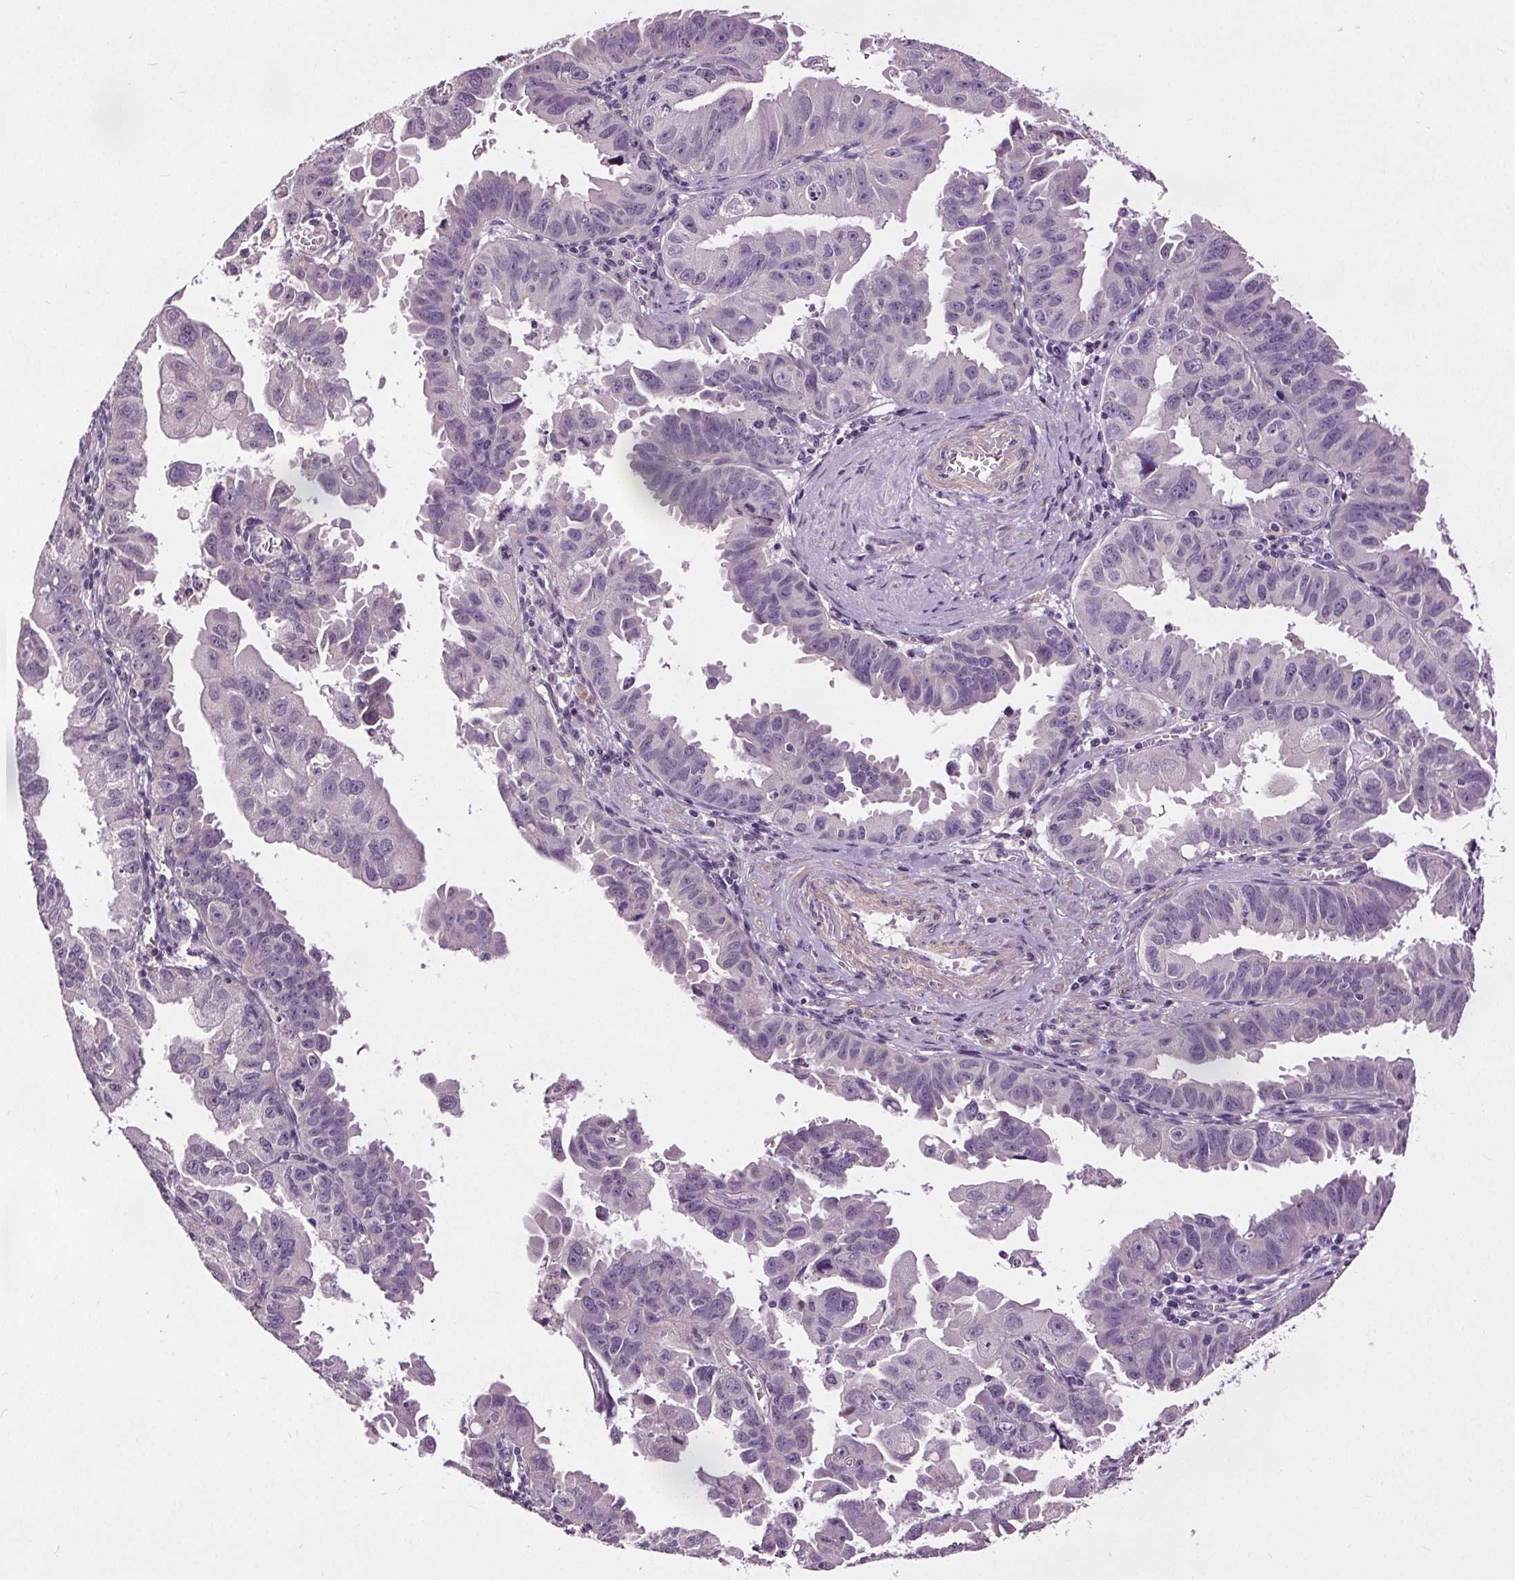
{"staining": {"intensity": "negative", "quantity": "none", "location": "none"}, "tissue": "ovarian cancer", "cell_type": "Tumor cells", "image_type": "cancer", "snomed": [{"axis": "morphology", "description": "Carcinoma, endometroid"}, {"axis": "topography", "description": "Ovary"}], "caption": "Immunohistochemical staining of human ovarian cancer exhibits no significant expression in tumor cells. Nuclei are stained in blue.", "gene": "RASA1", "patient": {"sex": "female", "age": 85}}